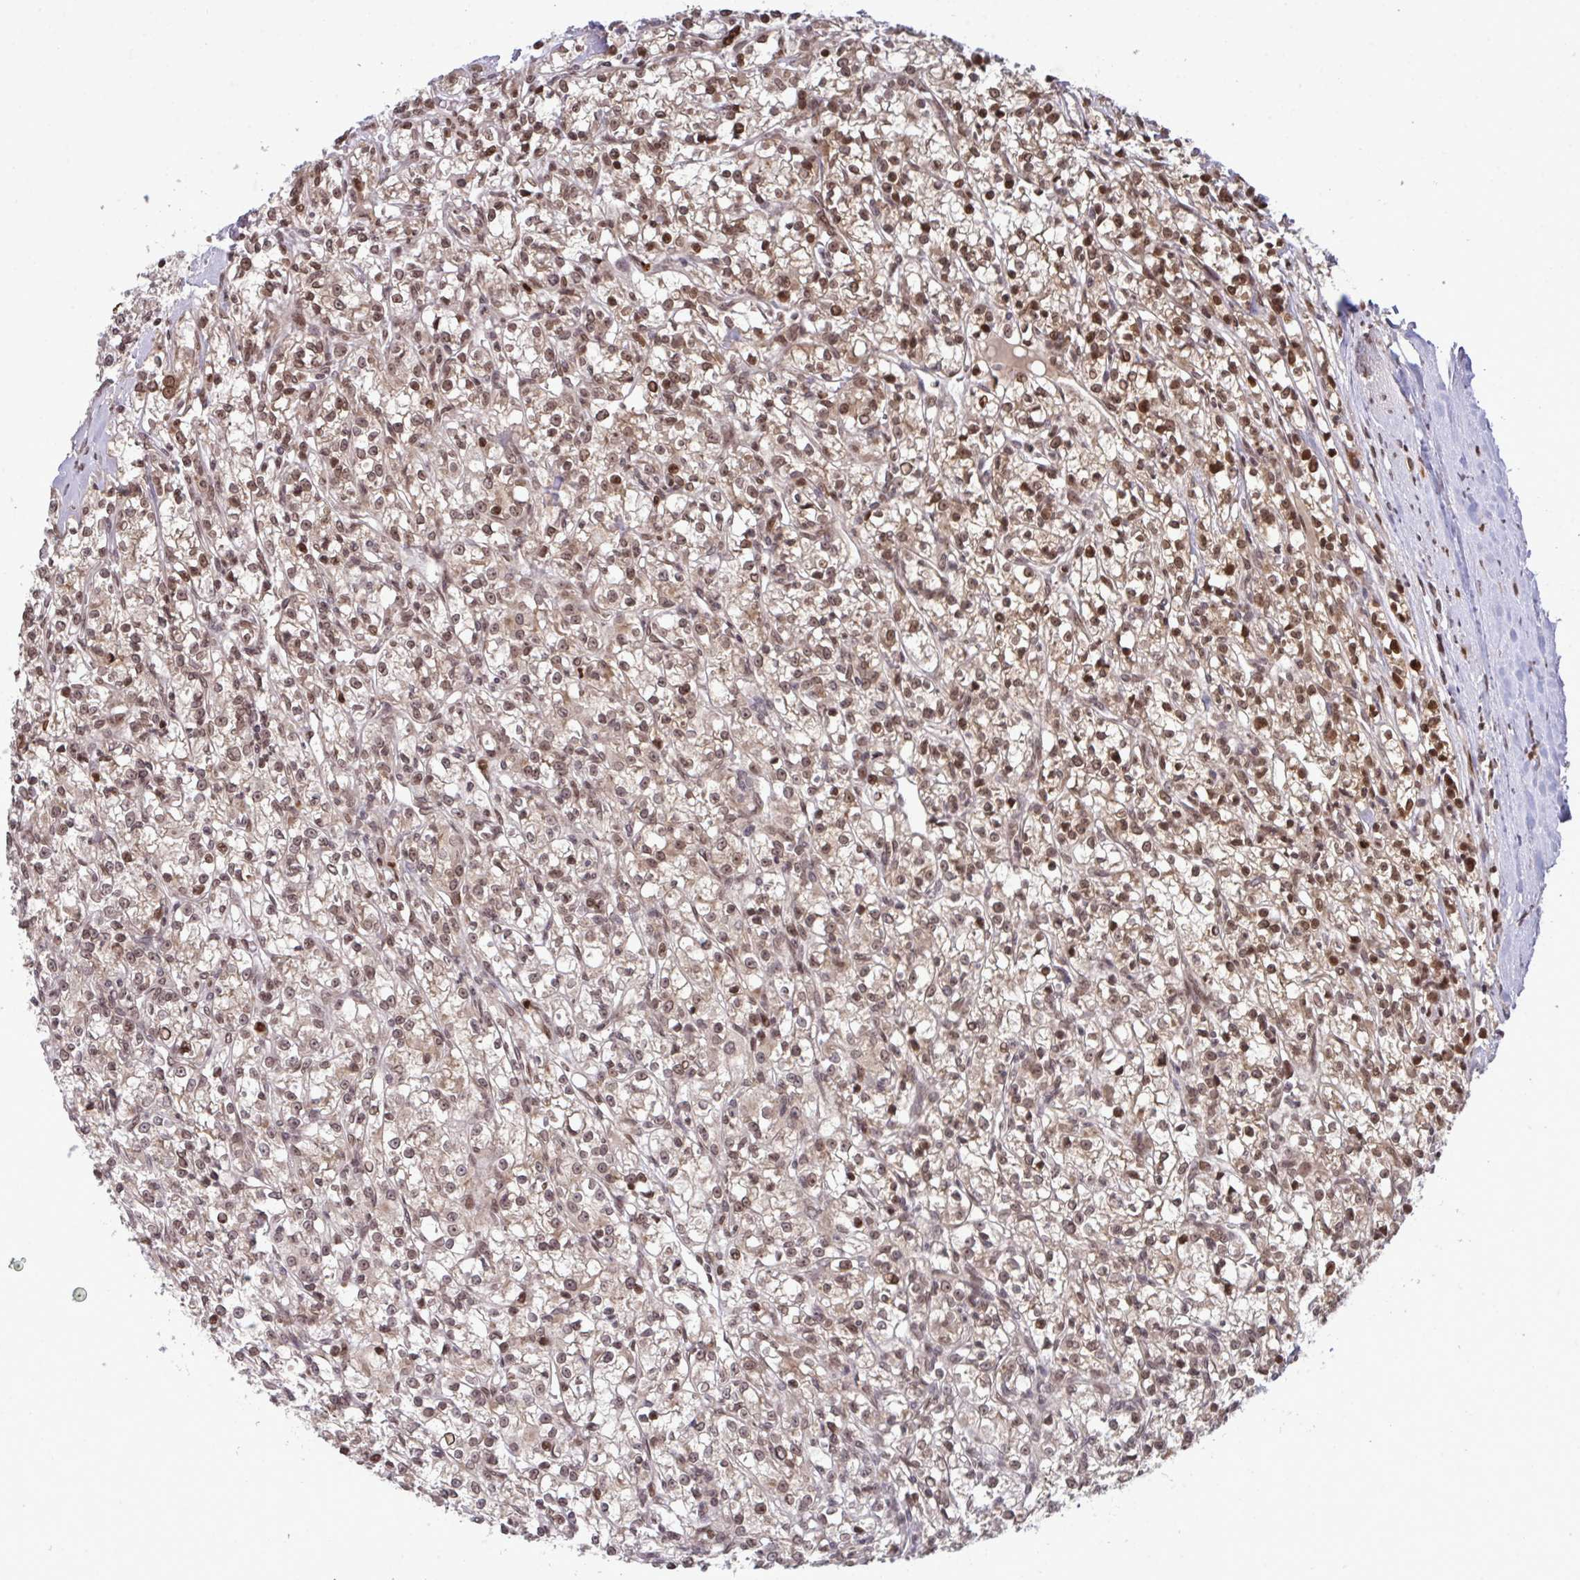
{"staining": {"intensity": "moderate", "quantity": ">75%", "location": "nuclear"}, "tissue": "renal cancer", "cell_type": "Tumor cells", "image_type": "cancer", "snomed": [{"axis": "morphology", "description": "Adenocarcinoma, NOS"}, {"axis": "topography", "description": "Kidney"}], "caption": "Protein expression analysis of renal cancer demonstrates moderate nuclear positivity in about >75% of tumor cells. Using DAB (brown) and hematoxylin (blue) stains, captured at high magnification using brightfield microscopy.", "gene": "UXT", "patient": {"sex": "female", "age": 59}}